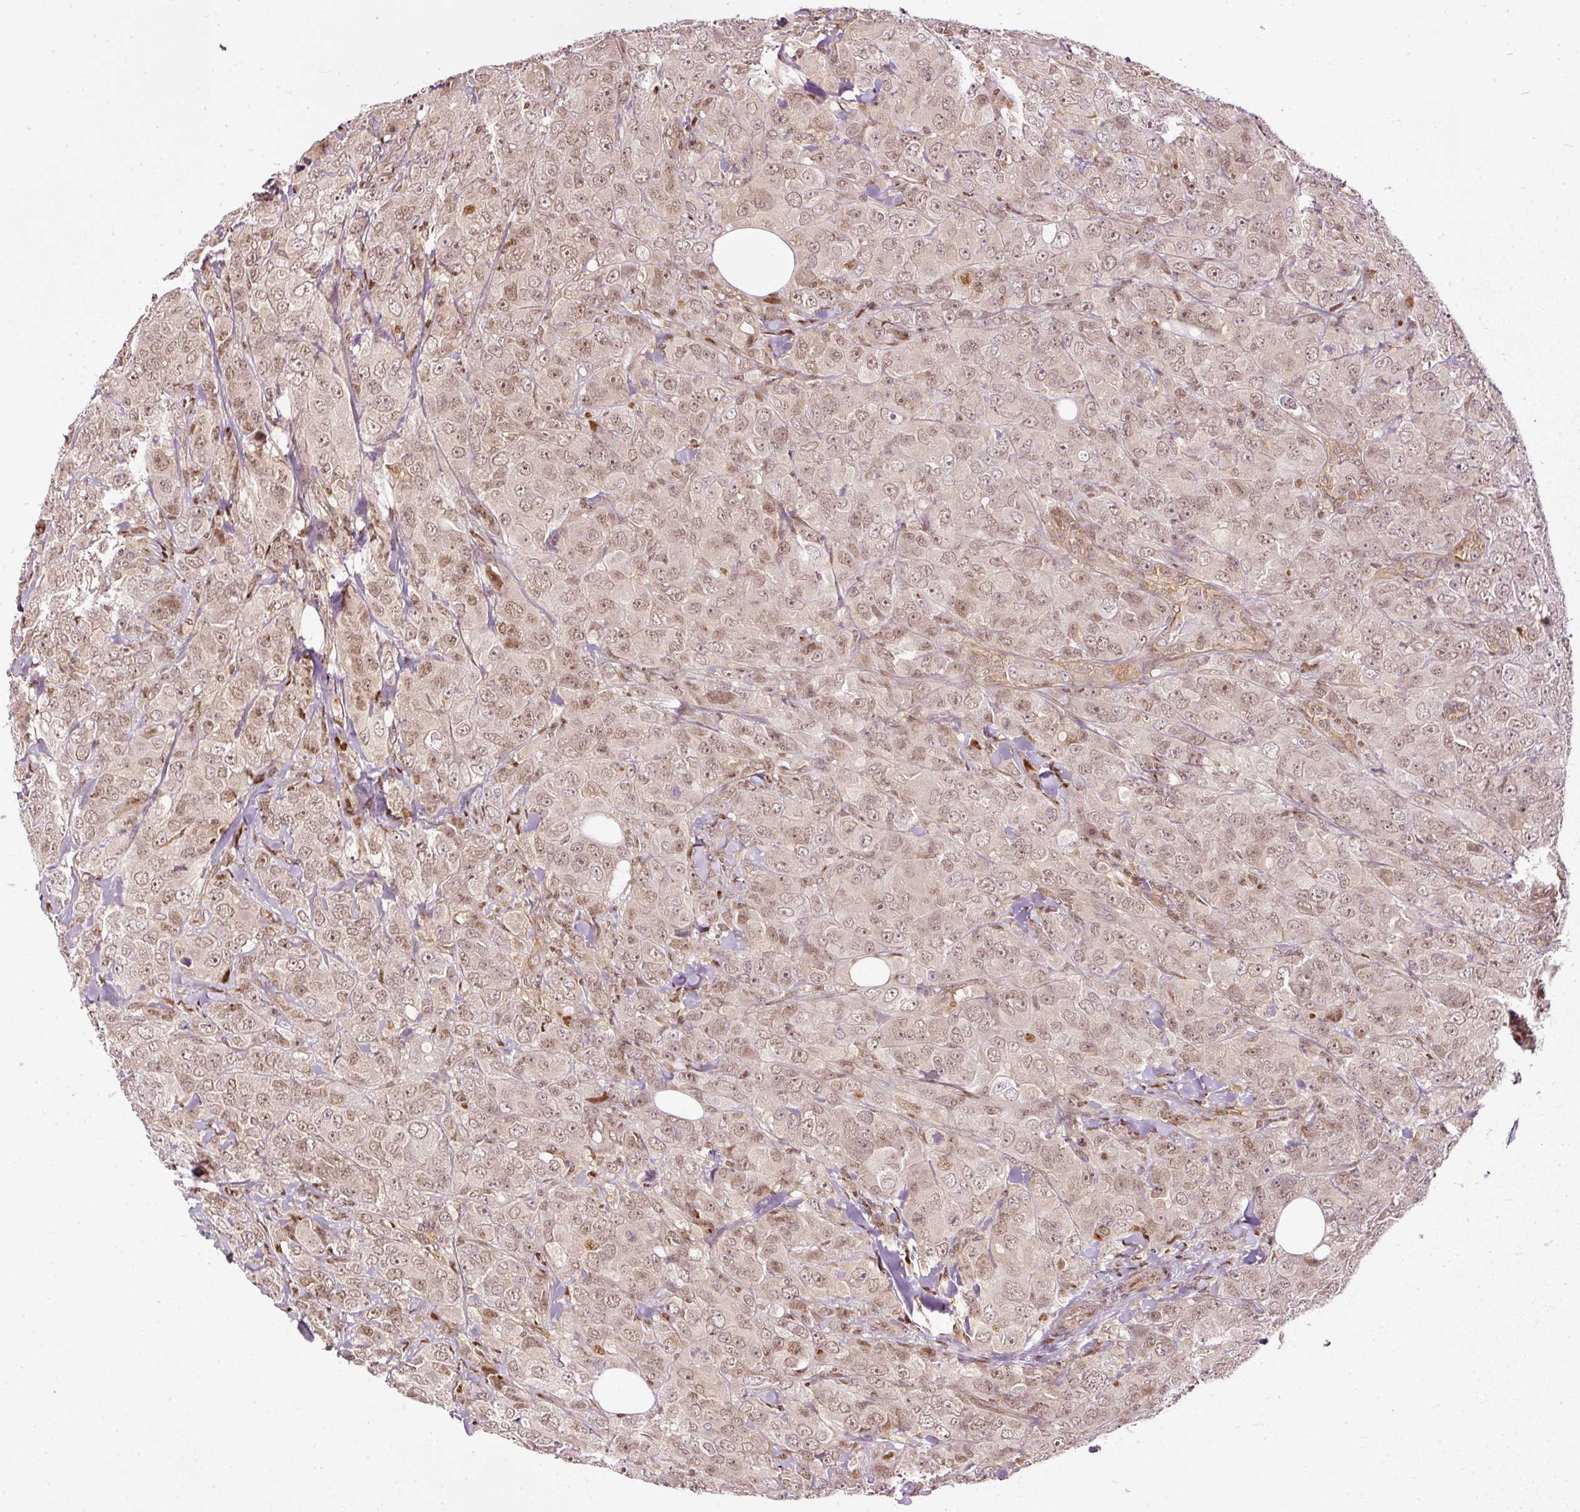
{"staining": {"intensity": "weak", "quantity": ">75%", "location": "cytoplasmic/membranous,nuclear"}, "tissue": "breast cancer", "cell_type": "Tumor cells", "image_type": "cancer", "snomed": [{"axis": "morphology", "description": "Duct carcinoma"}, {"axis": "topography", "description": "Breast"}], "caption": "A brown stain shows weak cytoplasmic/membranous and nuclear positivity of a protein in human breast cancer (intraductal carcinoma) tumor cells.", "gene": "ZNF778", "patient": {"sex": "female", "age": 43}}